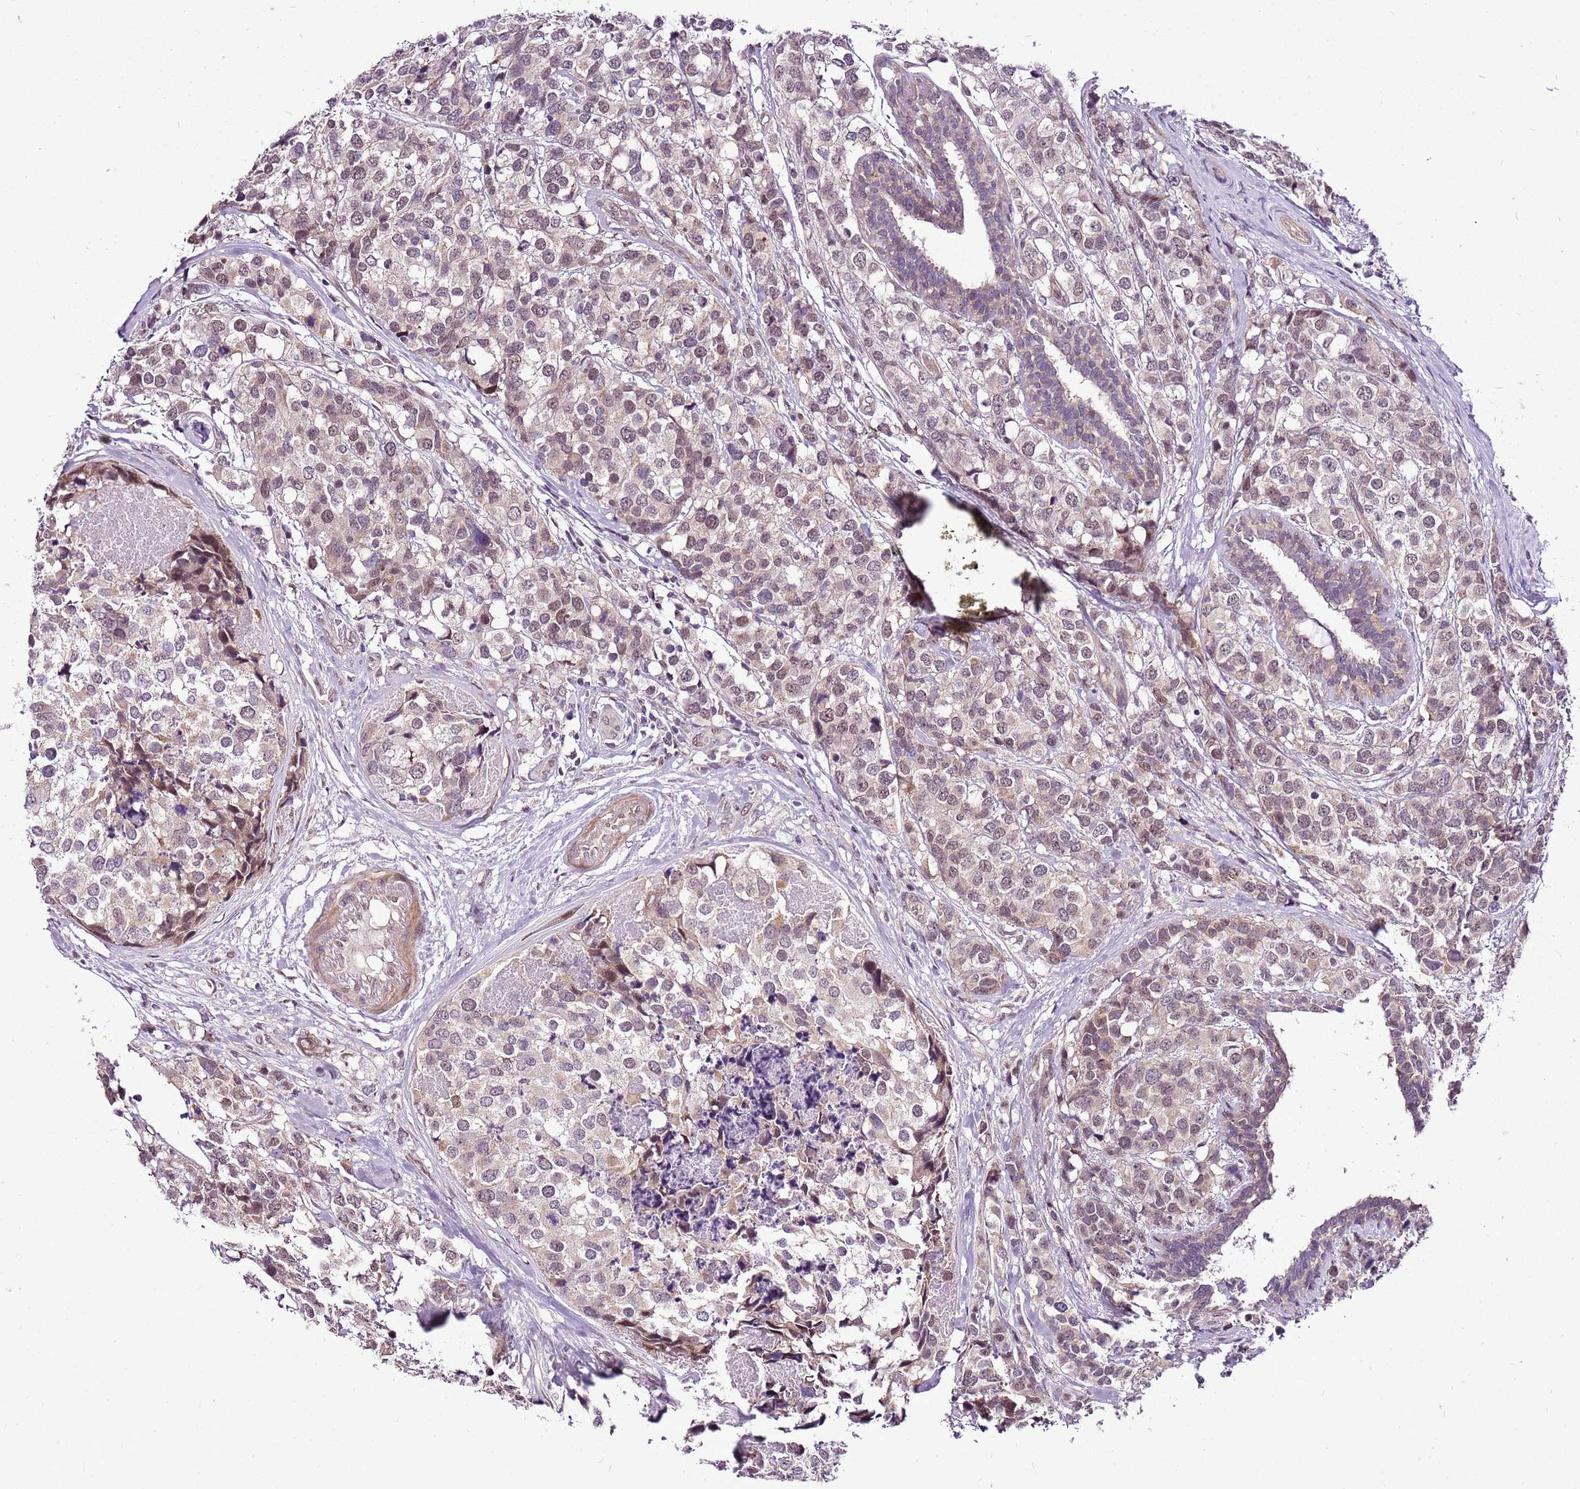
{"staining": {"intensity": "moderate", "quantity": "25%-75%", "location": "nuclear"}, "tissue": "breast cancer", "cell_type": "Tumor cells", "image_type": "cancer", "snomed": [{"axis": "morphology", "description": "Lobular carcinoma"}, {"axis": "topography", "description": "Breast"}], "caption": "Immunohistochemistry (IHC) of human breast cancer (lobular carcinoma) shows medium levels of moderate nuclear expression in approximately 25%-75% of tumor cells.", "gene": "CCDC166", "patient": {"sex": "female", "age": 59}}